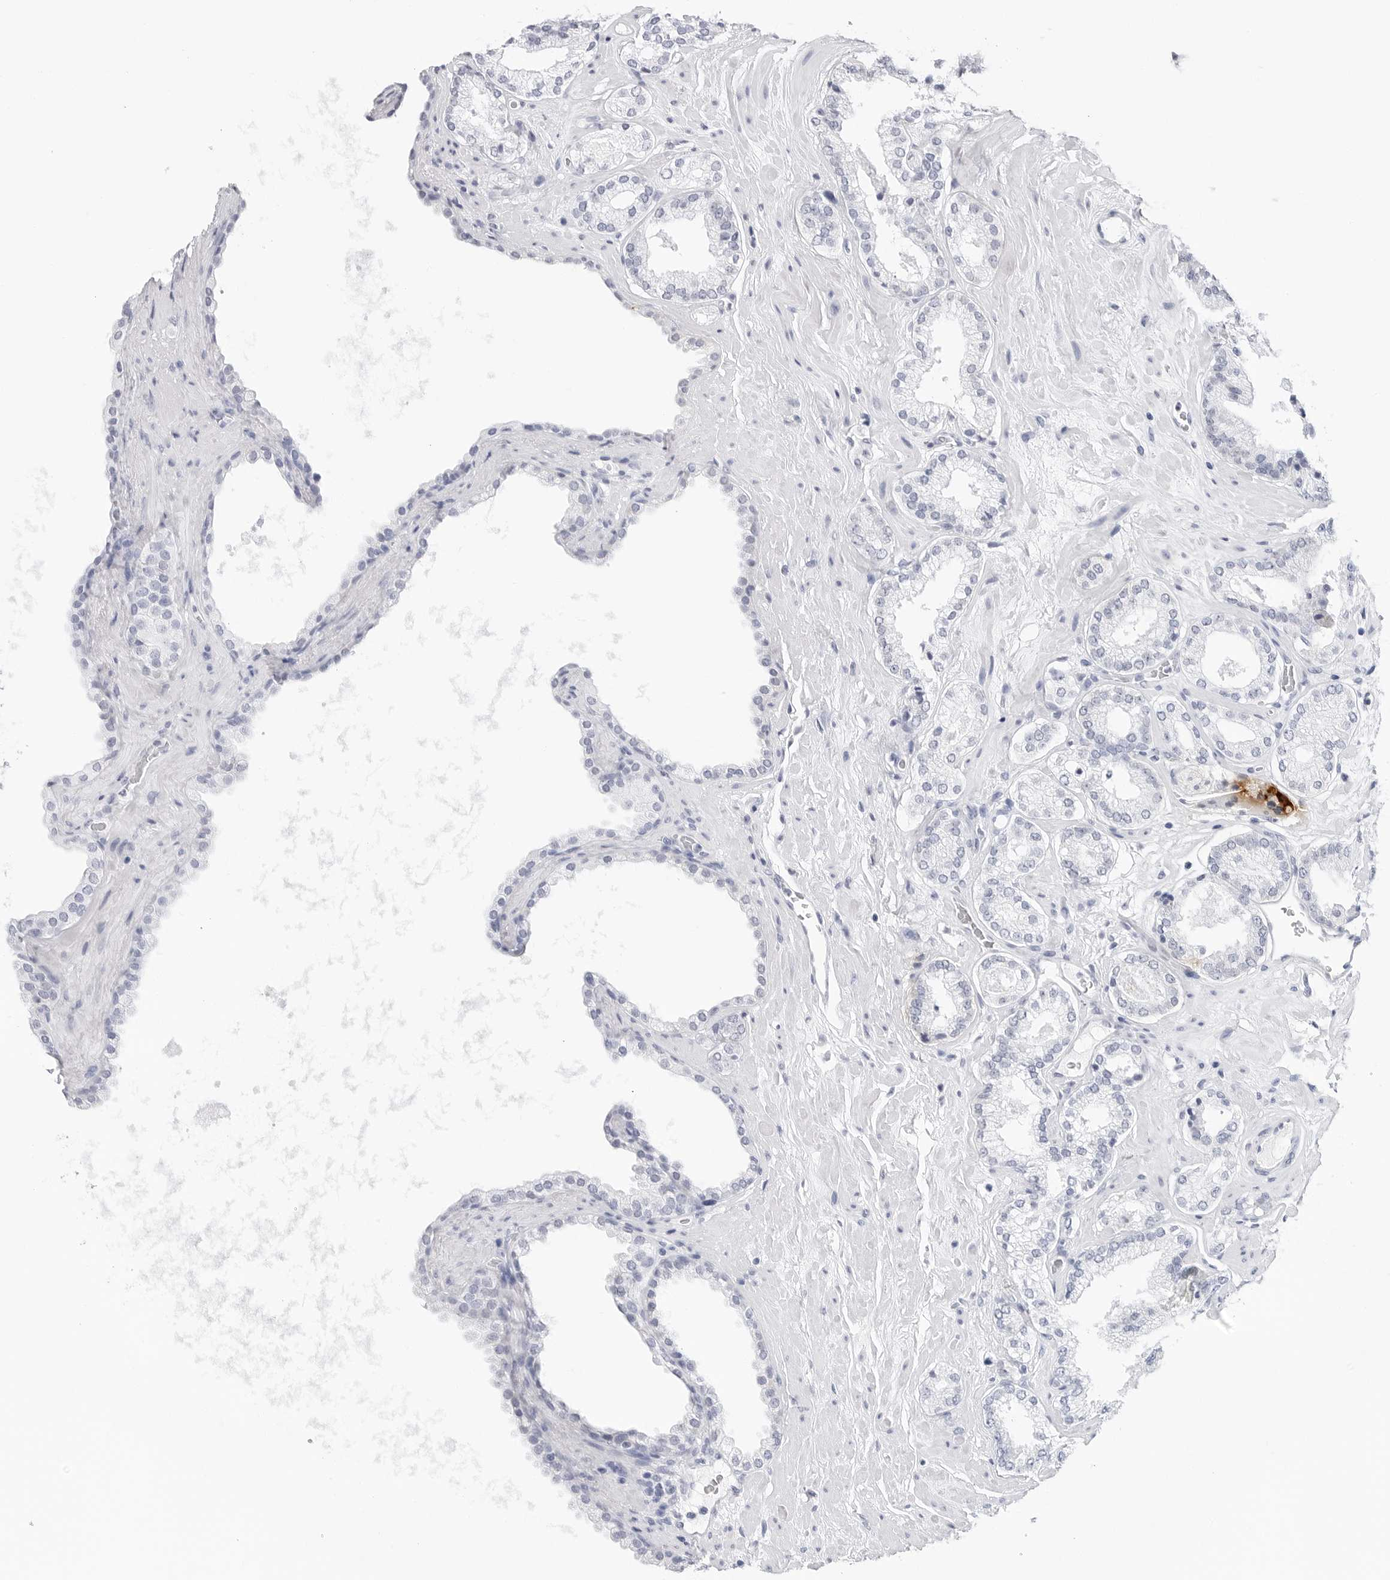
{"staining": {"intensity": "negative", "quantity": "none", "location": "none"}, "tissue": "prostate cancer", "cell_type": "Tumor cells", "image_type": "cancer", "snomed": [{"axis": "morphology", "description": "Adenocarcinoma, Low grade"}, {"axis": "topography", "description": "Prostate"}], "caption": "The histopathology image exhibits no staining of tumor cells in prostate cancer (adenocarcinoma (low-grade)).", "gene": "SLC19A1", "patient": {"sex": "male", "age": 62}}